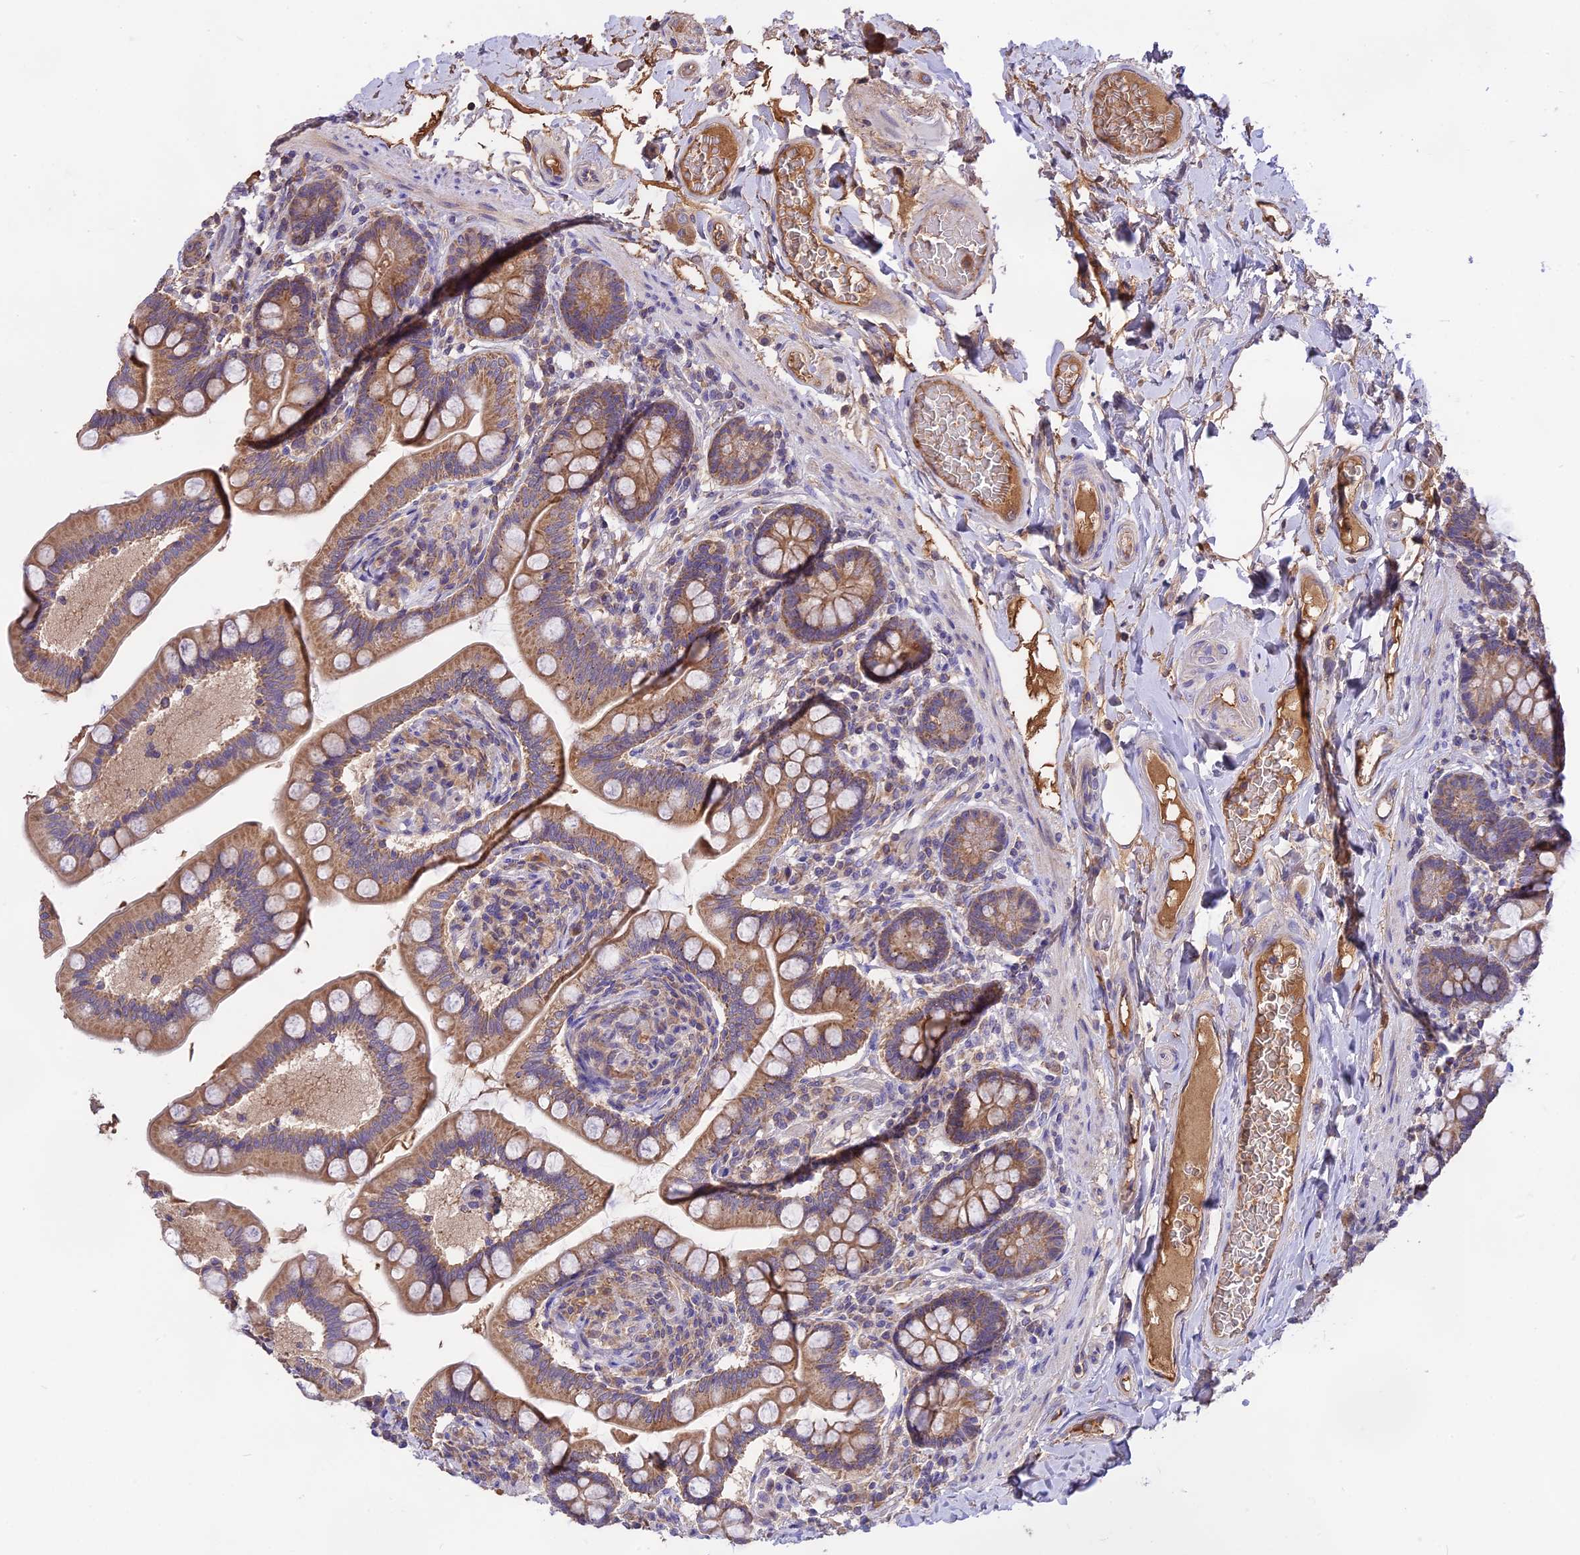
{"staining": {"intensity": "moderate", "quantity": ">75%", "location": "cytoplasmic/membranous"}, "tissue": "small intestine", "cell_type": "Glandular cells", "image_type": "normal", "snomed": [{"axis": "morphology", "description": "Normal tissue, NOS"}, {"axis": "topography", "description": "Small intestine"}], "caption": "Protein positivity by immunohistochemistry (IHC) reveals moderate cytoplasmic/membranous expression in approximately >75% of glandular cells in normal small intestine.", "gene": "NUDT8", "patient": {"sex": "female", "age": 64}}